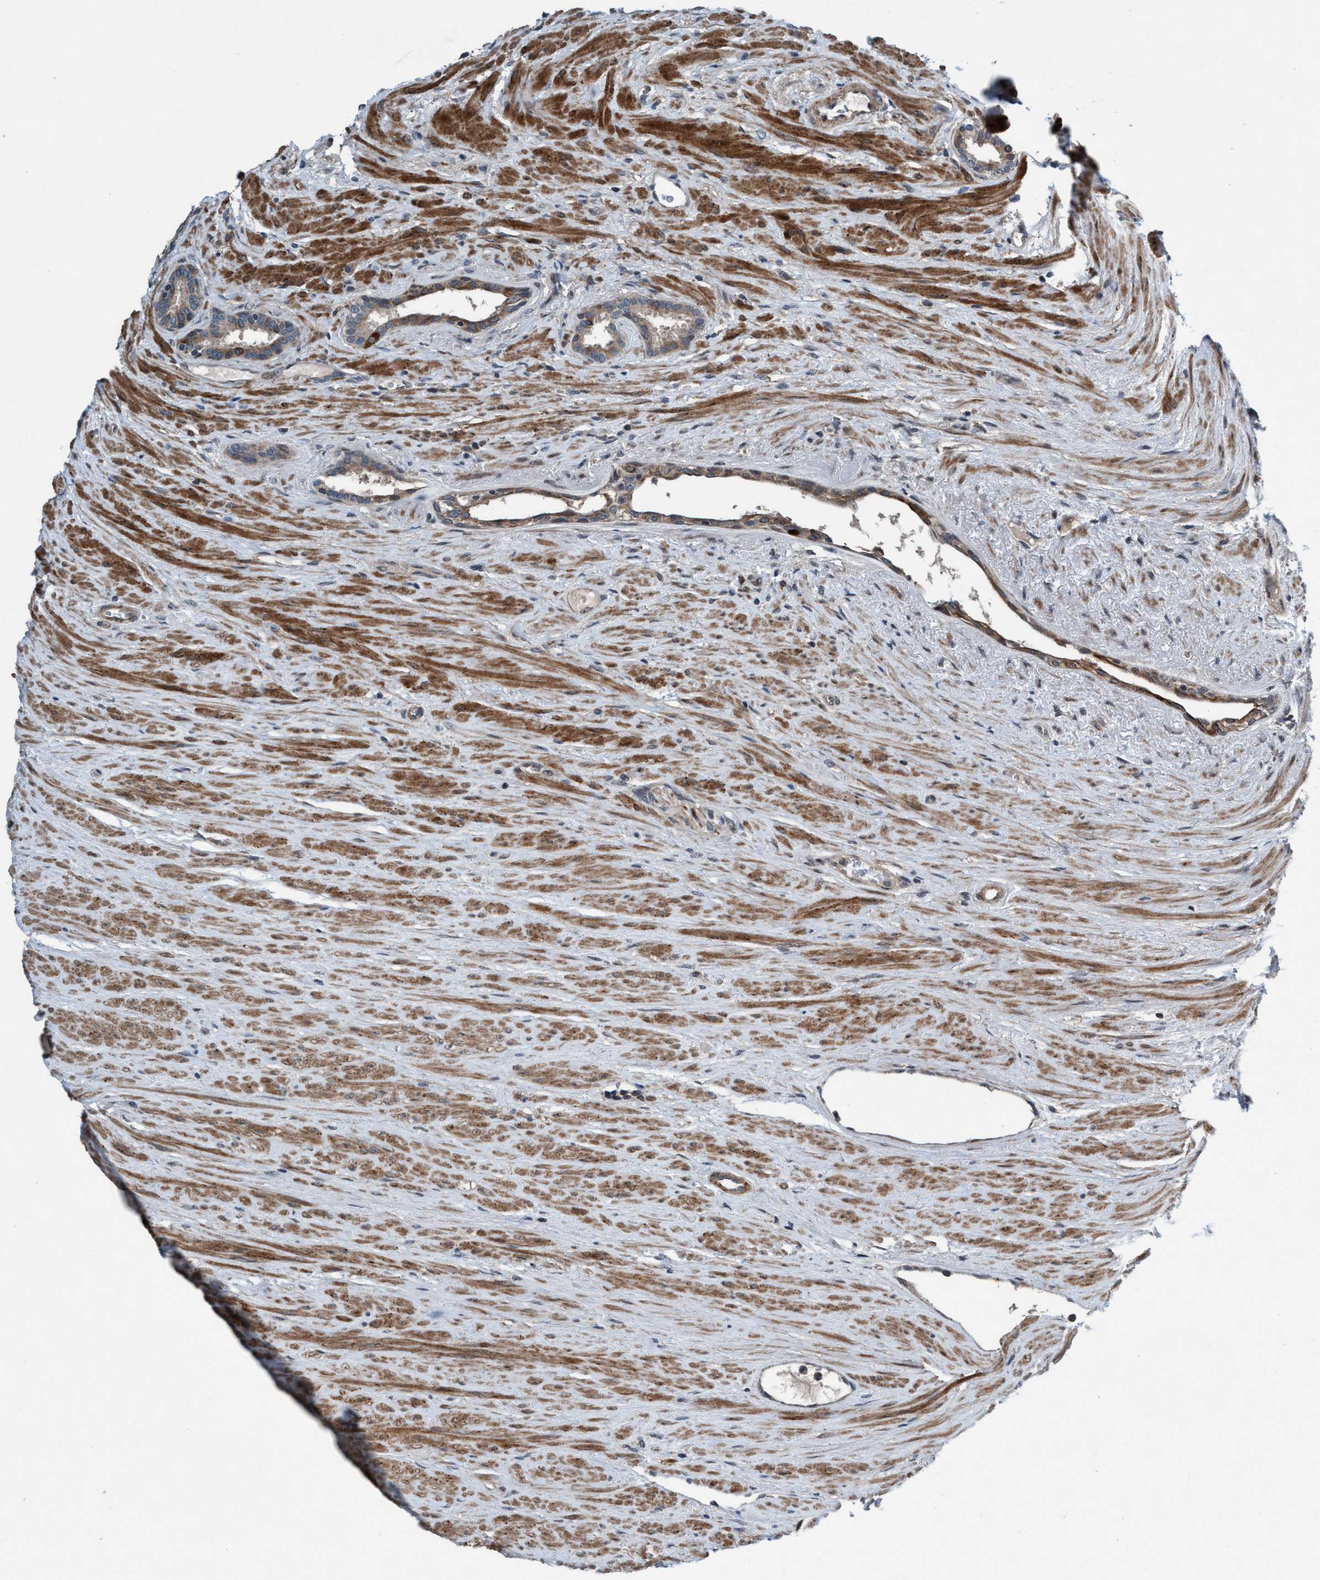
{"staining": {"intensity": "weak", "quantity": ">75%", "location": "cytoplasmic/membranous"}, "tissue": "prostate cancer", "cell_type": "Tumor cells", "image_type": "cancer", "snomed": [{"axis": "morphology", "description": "Adenocarcinoma, High grade"}, {"axis": "topography", "description": "Prostate"}], "caption": "High-power microscopy captured an IHC image of high-grade adenocarcinoma (prostate), revealing weak cytoplasmic/membranous positivity in approximately >75% of tumor cells.", "gene": "NISCH", "patient": {"sex": "male", "age": 71}}